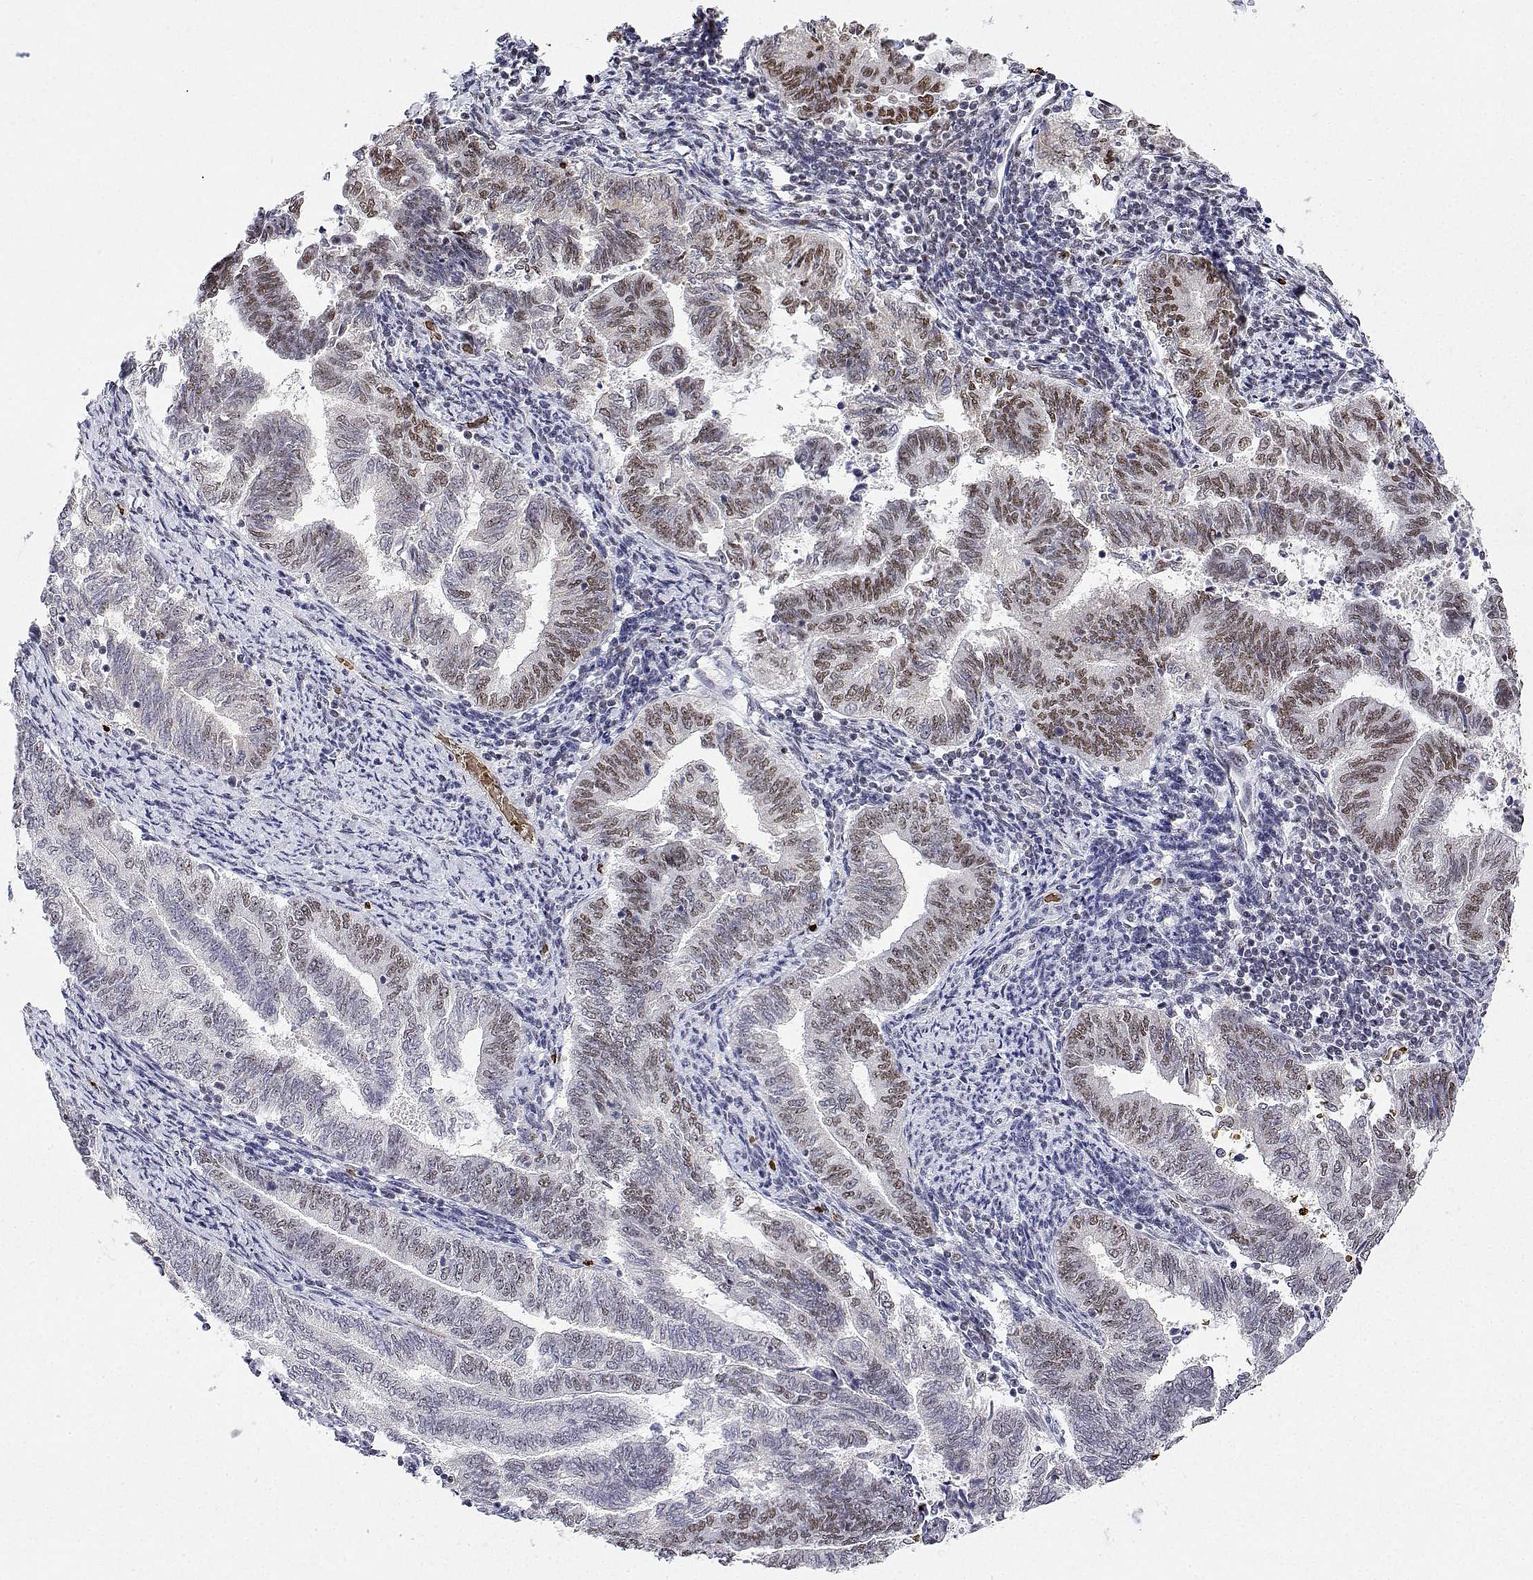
{"staining": {"intensity": "moderate", "quantity": "25%-75%", "location": "nuclear"}, "tissue": "endometrial cancer", "cell_type": "Tumor cells", "image_type": "cancer", "snomed": [{"axis": "morphology", "description": "Adenocarcinoma, NOS"}, {"axis": "topography", "description": "Endometrium"}], "caption": "Immunohistochemical staining of endometrial cancer displays medium levels of moderate nuclear staining in approximately 25%-75% of tumor cells.", "gene": "ADAR", "patient": {"sex": "female", "age": 65}}